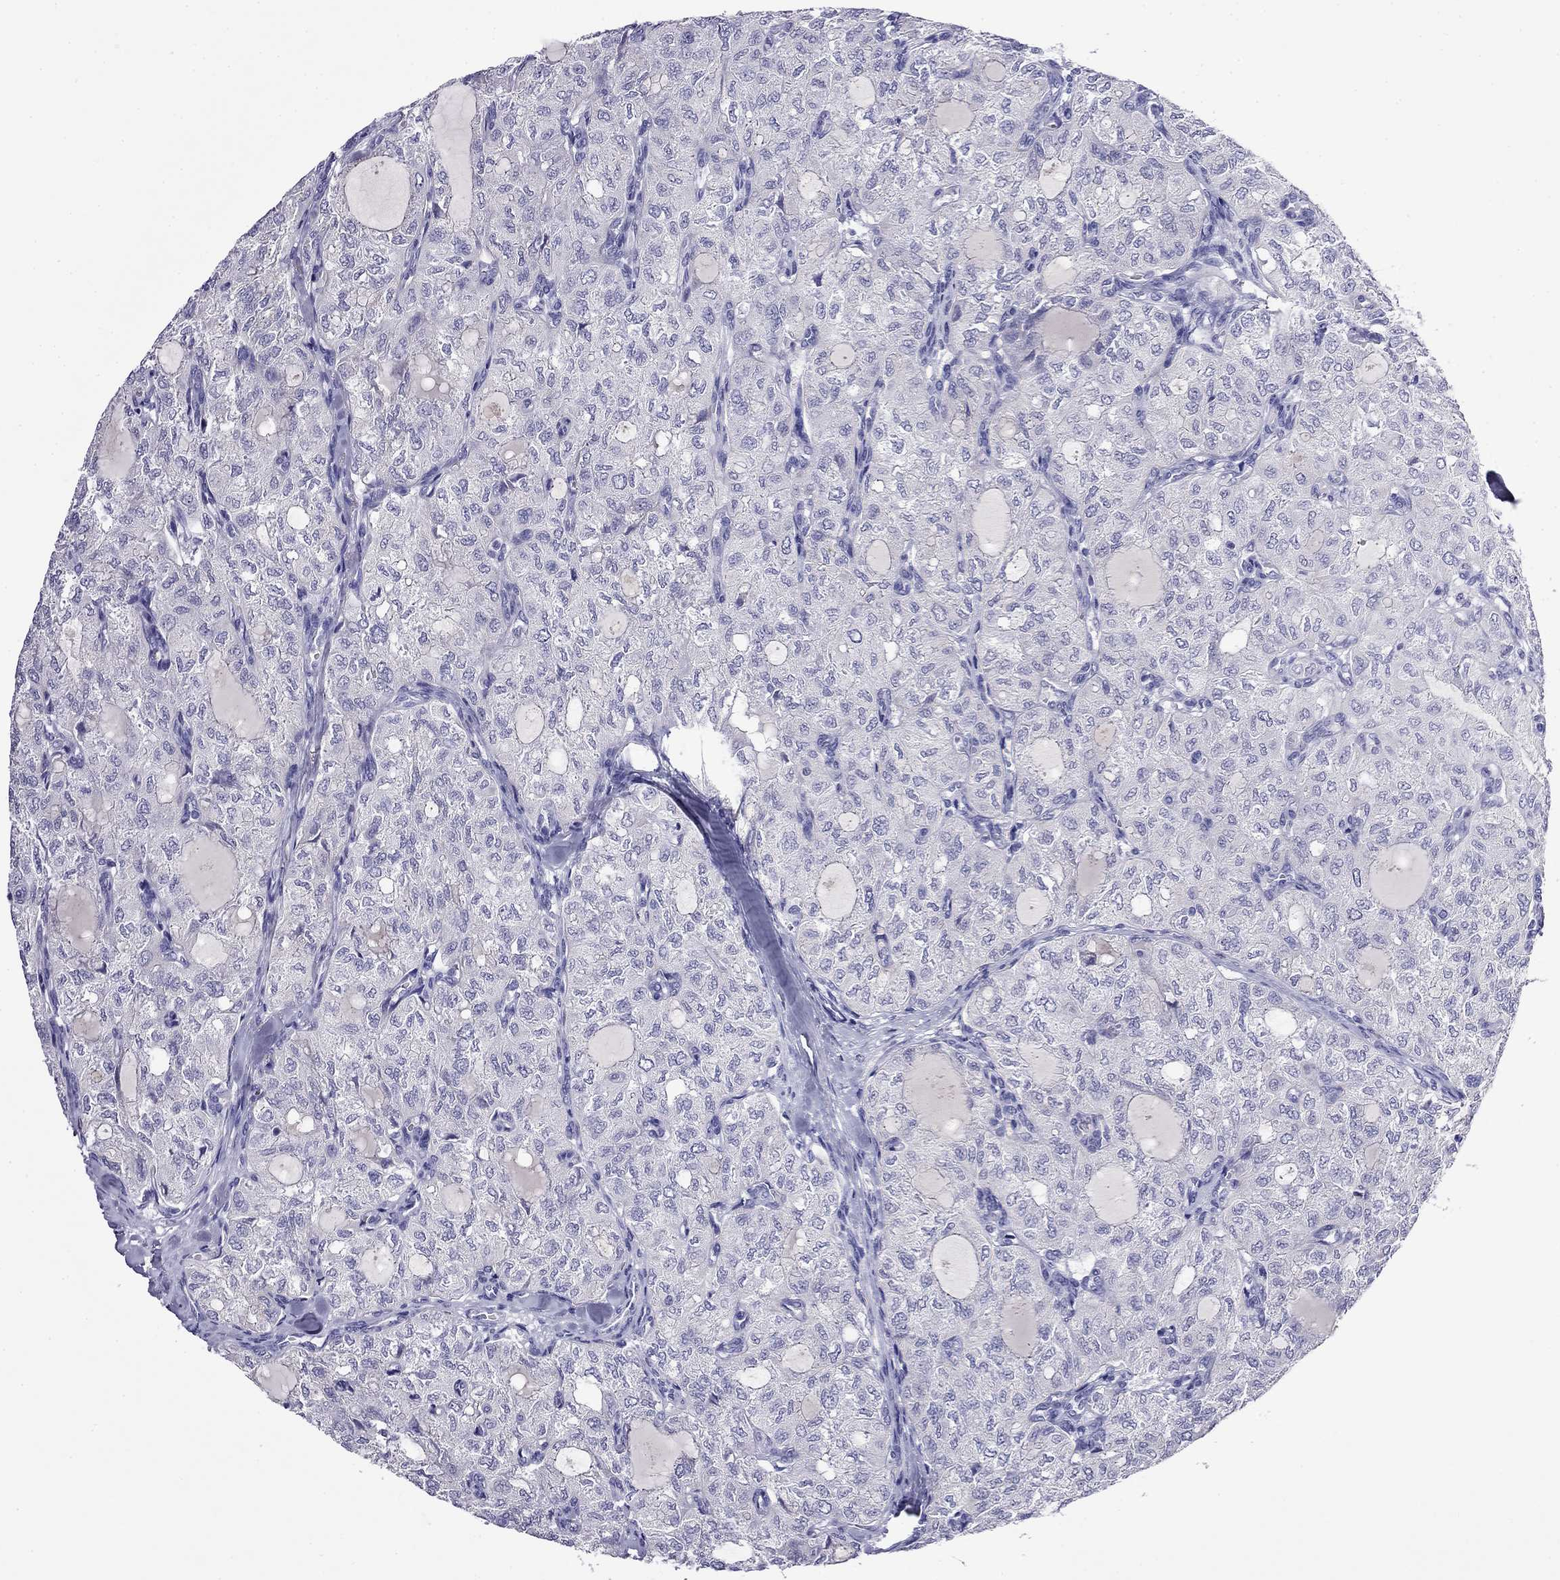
{"staining": {"intensity": "negative", "quantity": "none", "location": "none"}, "tissue": "thyroid cancer", "cell_type": "Tumor cells", "image_type": "cancer", "snomed": [{"axis": "morphology", "description": "Follicular adenoma carcinoma, NOS"}, {"axis": "topography", "description": "Thyroid gland"}], "caption": "There is no significant staining in tumor cells of thyroid follicular adenoma carcinoma.", "gene": "MYO15A", "patient": {"sex": "male", "age": 75}}